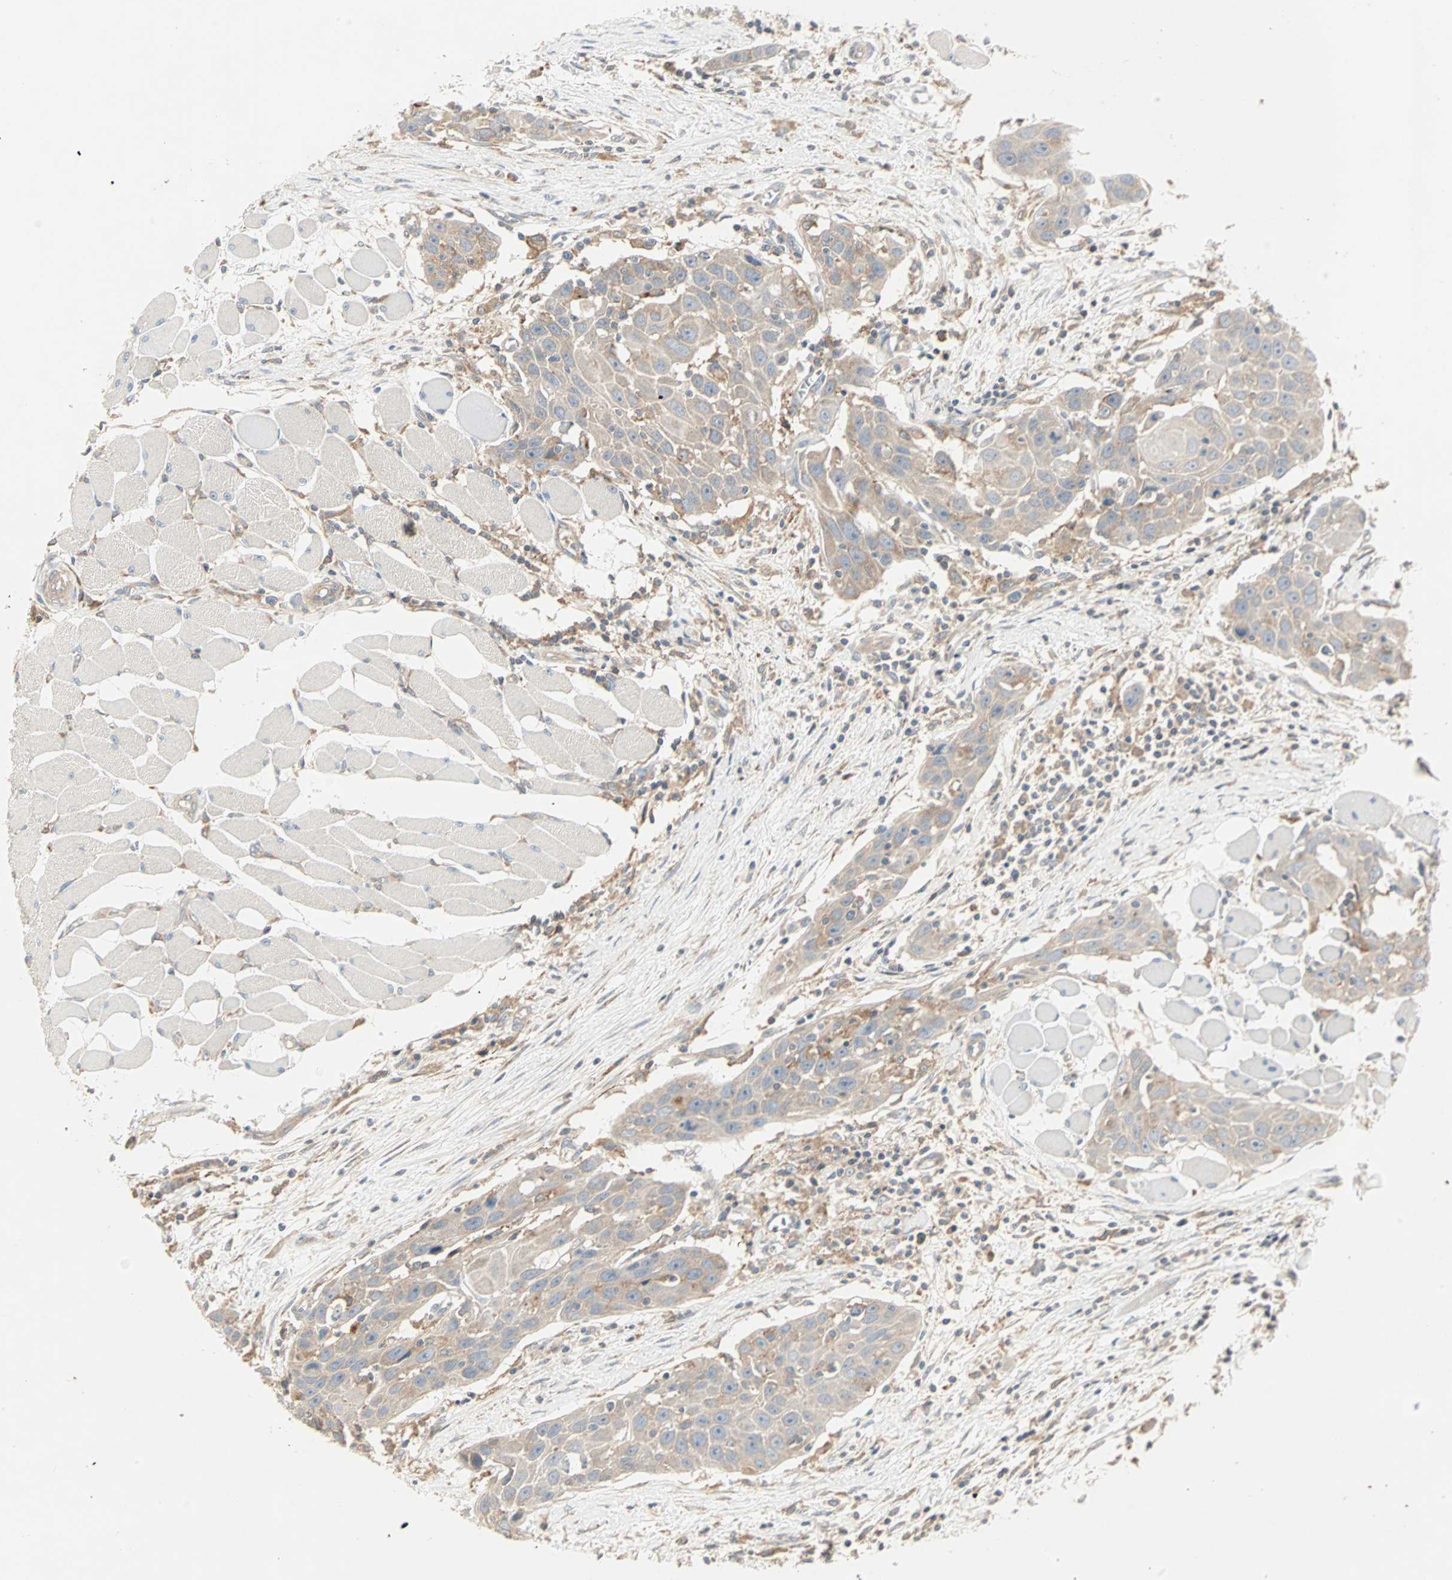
{"staining": {"intensity": "weak", "quantity": ">75%", "location": "cytoplasmic/membranous"}, "tissue": "head and neck cancer", "cell_type": "Tumor cells", "image_type": "cancer", "snomed": [{"axis": "morphology", "description": "Squamous cell carcinoma, NOS"}, {"axis": "topography", "description": "Oral tissue"}, {"axis": "topography", "description": "Head-Neck"}], "caption": "Protein staining of head and neck cancer tissue exhibits weak cytoplasmic/membranous staining in approximately >75% of tumor cells.", "gene": "GNAI2", "patient": {"sex": "female", "age": 50}}